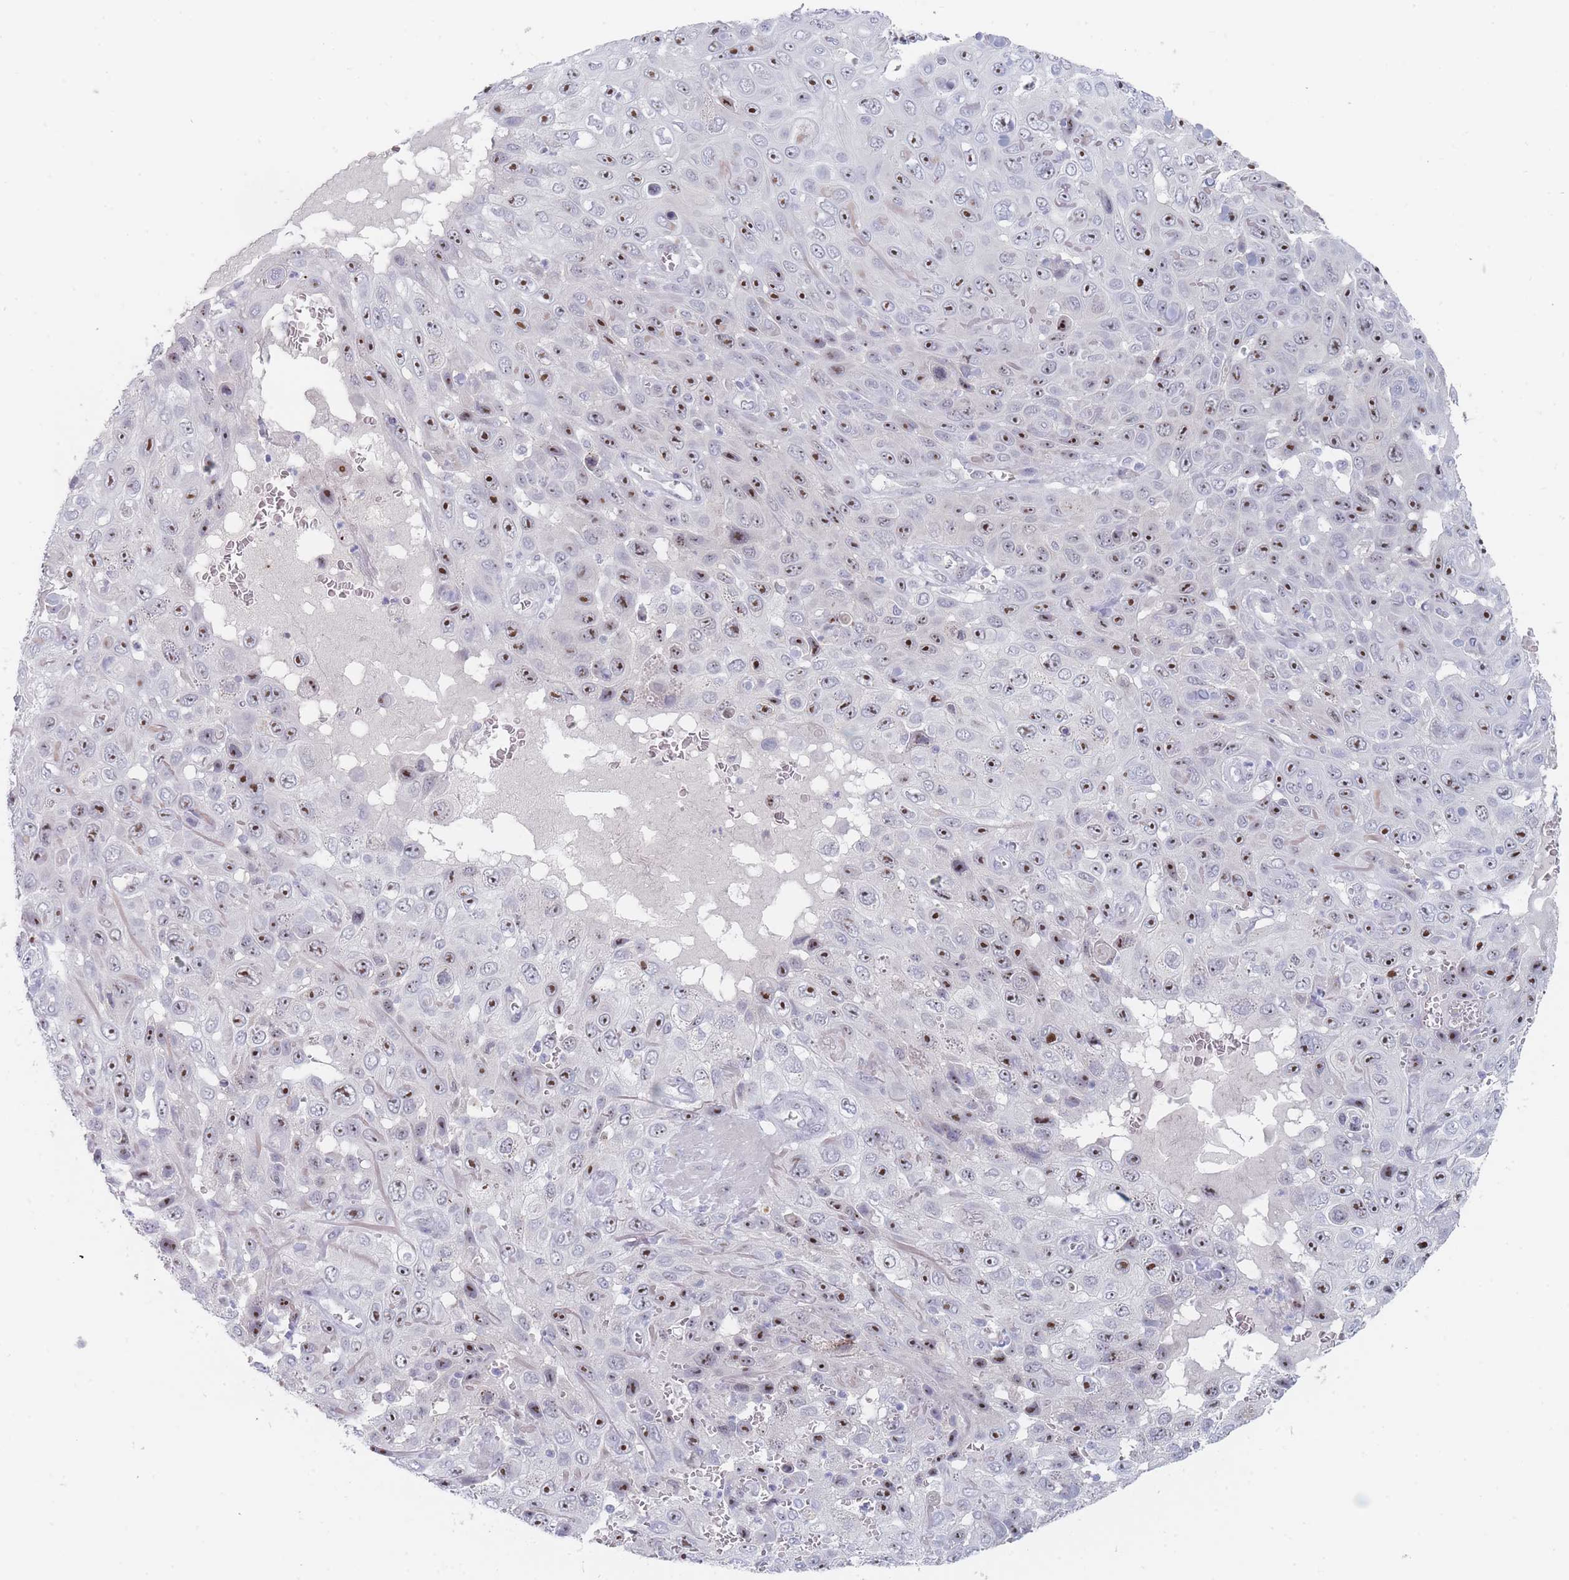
{"staining": {"intensity": "strong", "quantity": "25%-75%", "location": "nuclear"}, "tissue": "skin cancer", "cell_type": "Tumor cells", "image_type": "cancer", "snomed": [{"axis": "morphology", "description": "Squamous cell carcinoma, NOS"}, {"axis": "topography", "description": "Skin"}], "caption": "An image showing strong nuclear positivity in about 25%-75% of tumor cells in skin cancer, as visualized by brown immunohistochemical staining.", "gene": "RNF8", "patient": {"sex": "male", "age": 82}}